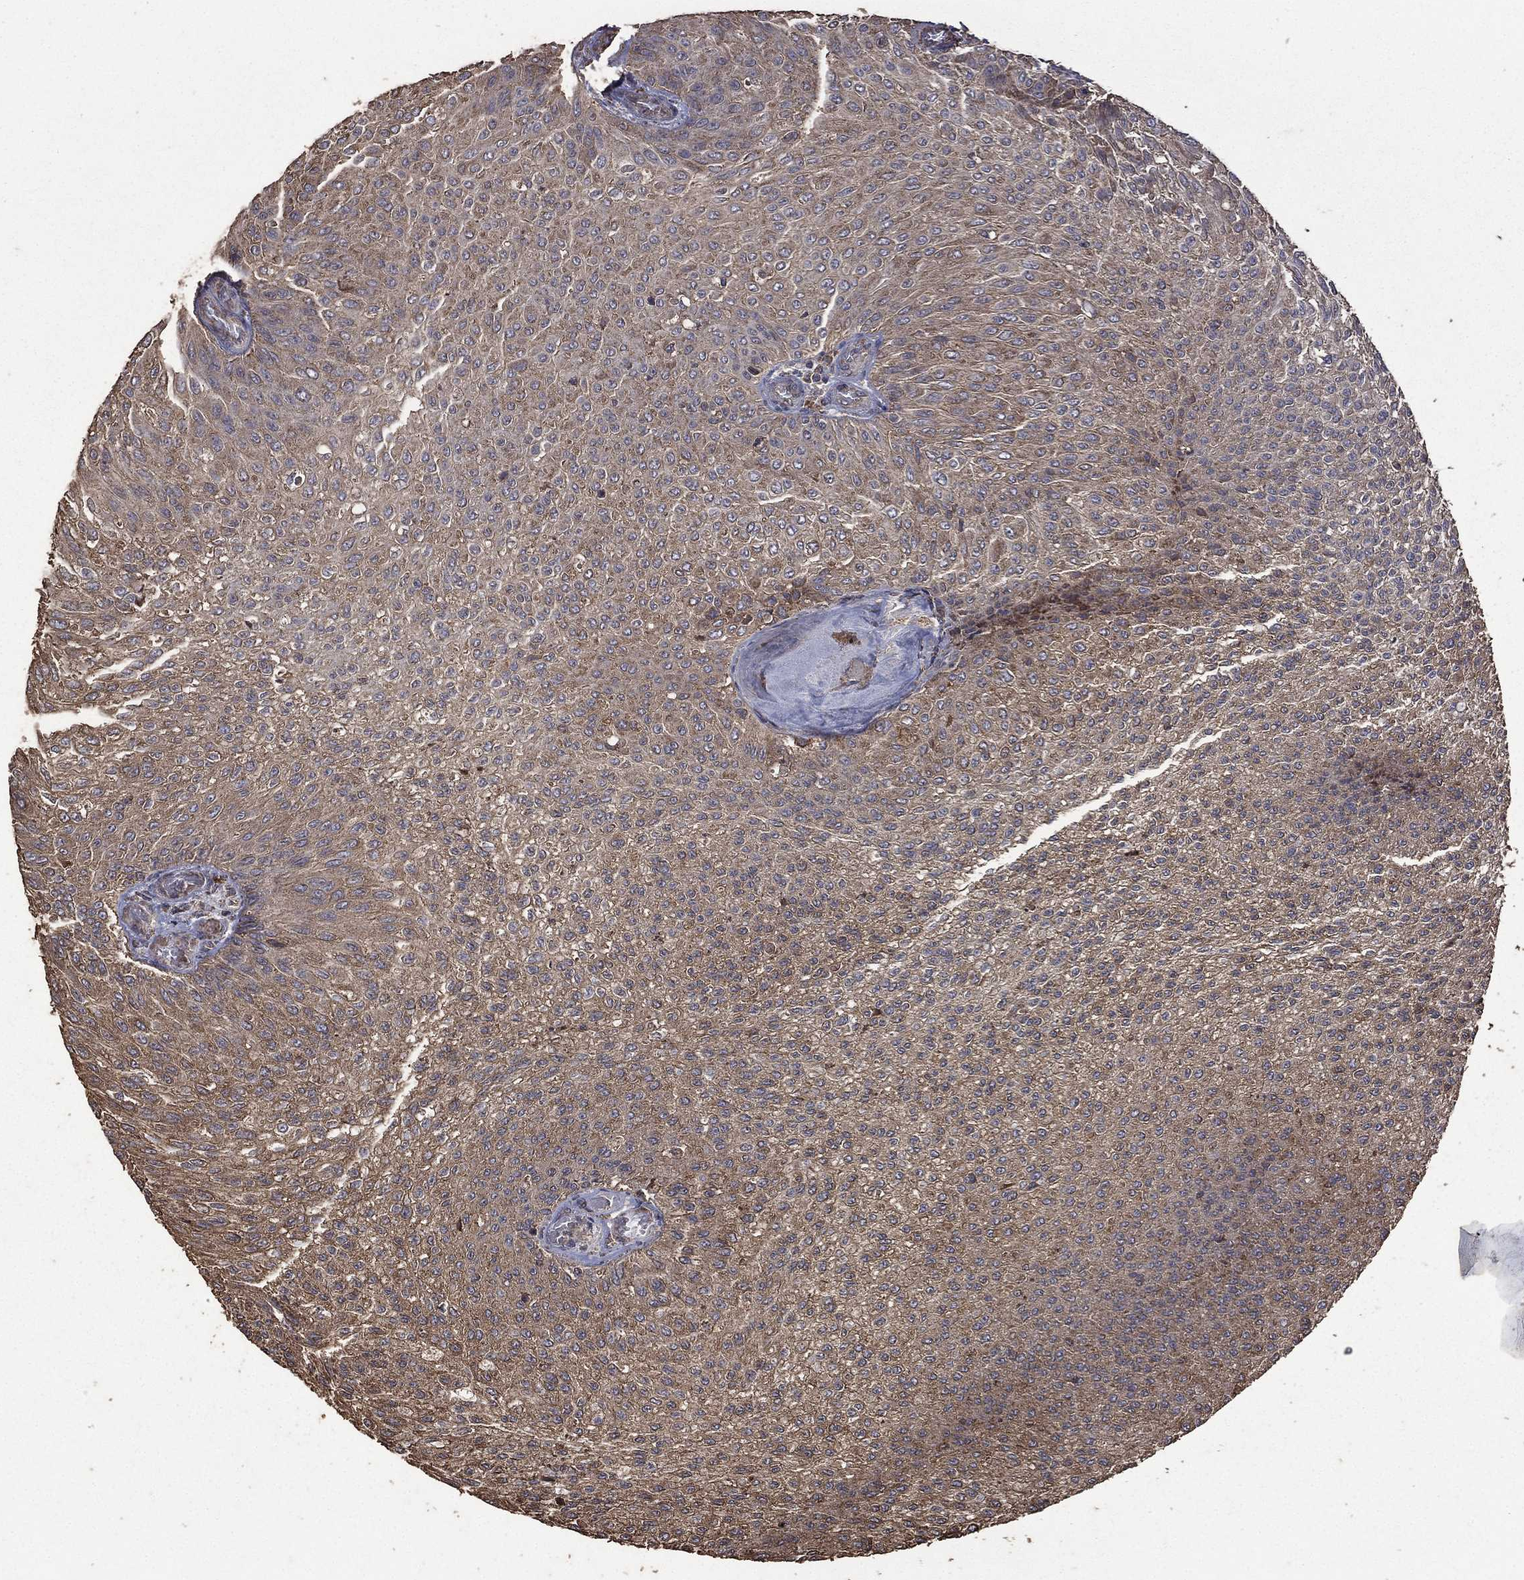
{"staining": {"intensity": "moderate", "quantity": "25%-75%", "location": "cytoplasmic/membranous"}, "tissue": "urothelial cancer", "cell_type": "Tumor cells", "image_type": "cancer", "snomed": [{"axis": "morphology", "description": "Urothelial carcinoma, Low grade"}, {"axis": "topography", "description": "Ureter, NOS"}, {"axis": "topography", "description": "Urinary bladder"}], "caption": "Human urothelial cancer stained for a protein (brown) exhibits moderate cytoplasmic/membranous positive positivity in about 25%-75% of tumor cells.", "gene": "METTL27", "patient": {"sex": "male", "age": 78}}